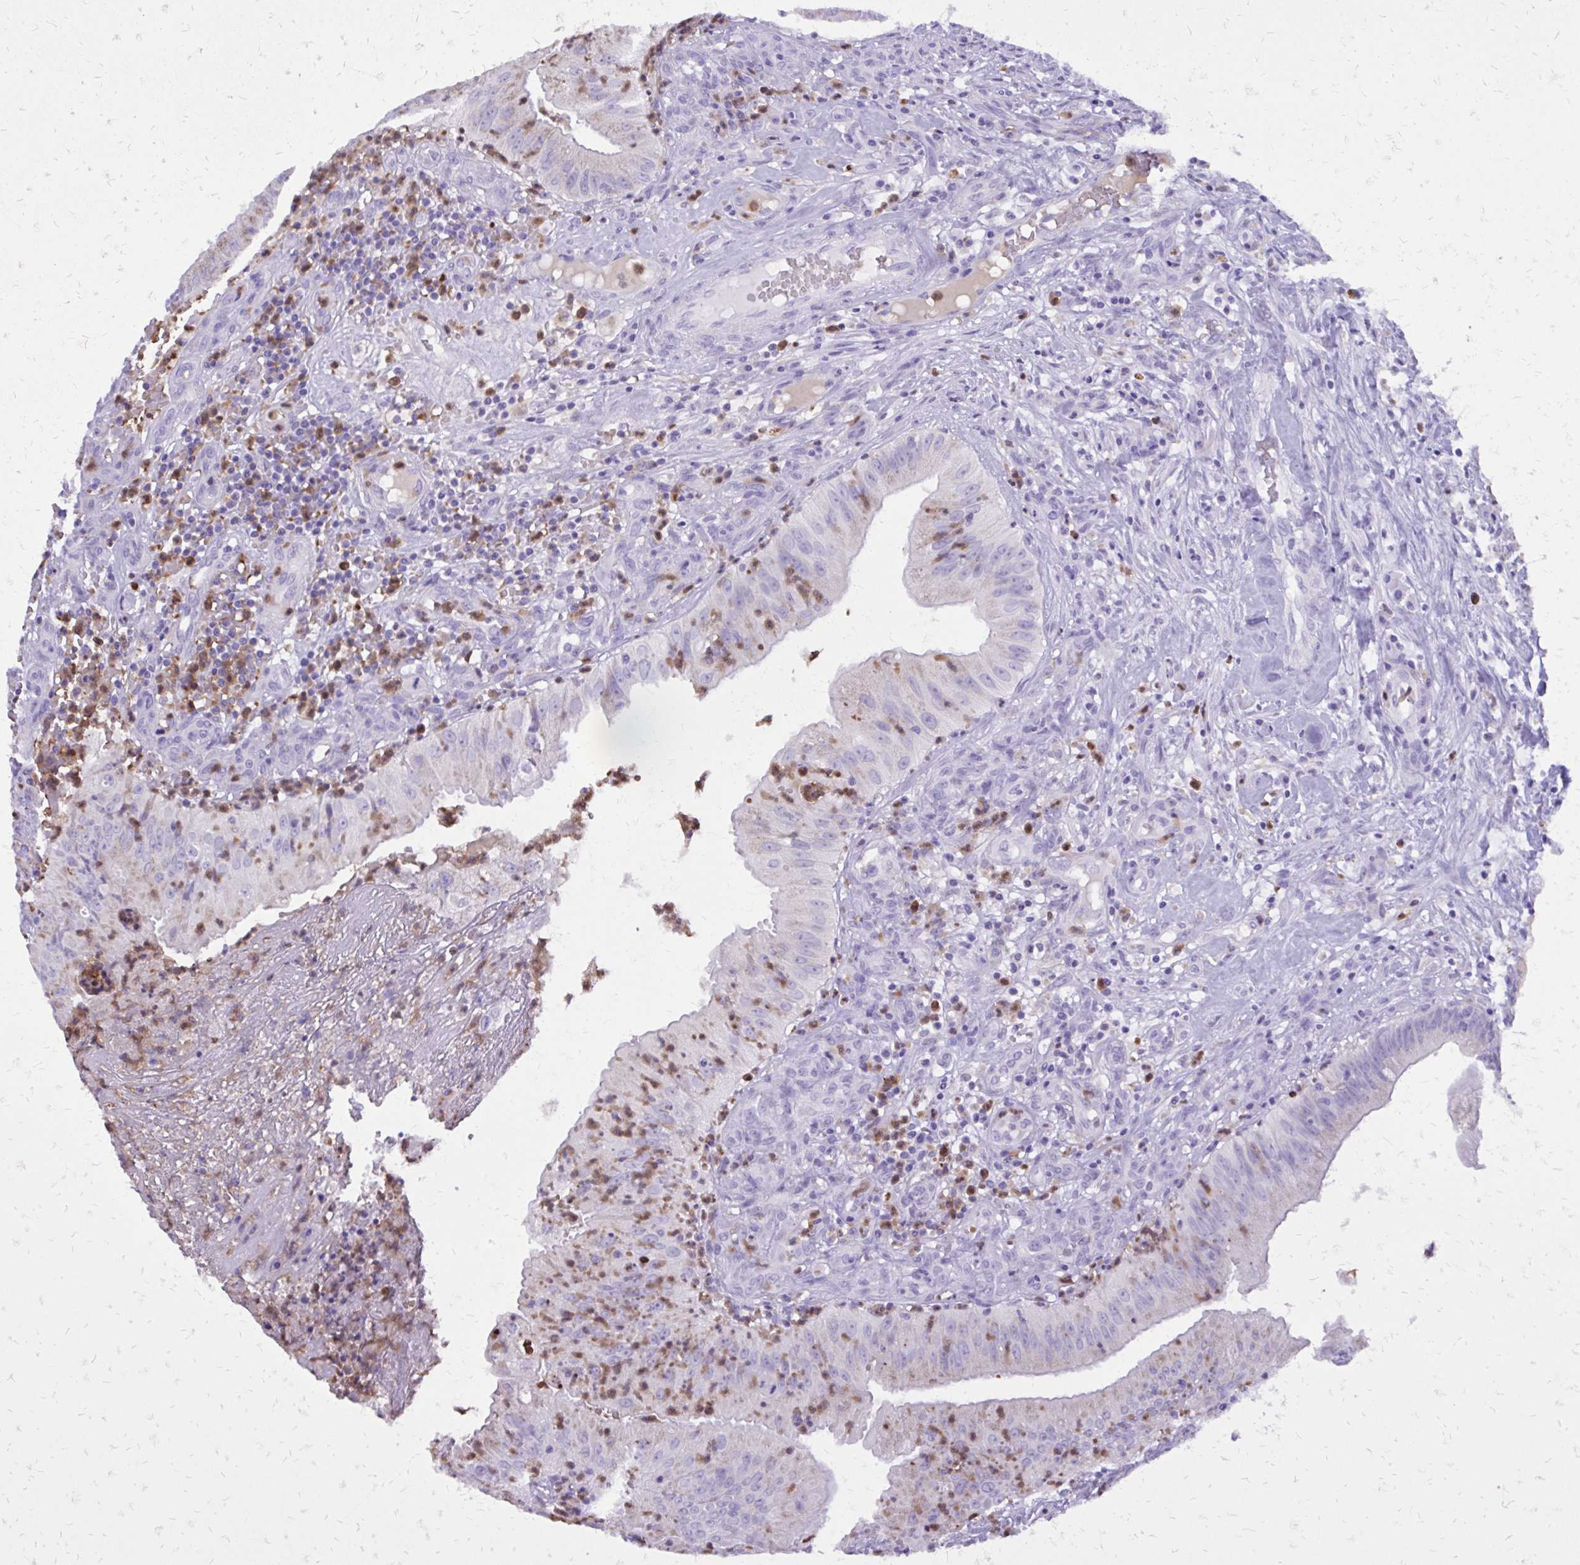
{"staining": {"intensity": "weak", "quantity": "<25%", "location": "cytoplasmic/membranous"}, "tissue": "head and neck cancer", "cell_type": "Tumor cells", "image_type": "cancer", "snomed": [{"axis": "morphology", "description": "Adenocarcinoma, NOS"}, {"axis": "topography", "description": "Head-Neck"}], "caption": "This is an immunohistochemistry image of adenocarcinoma (head and neck). There is no positivity in tumor cells.", "gene": "CAT", "patient": {"sex": "male", "age": 44}}